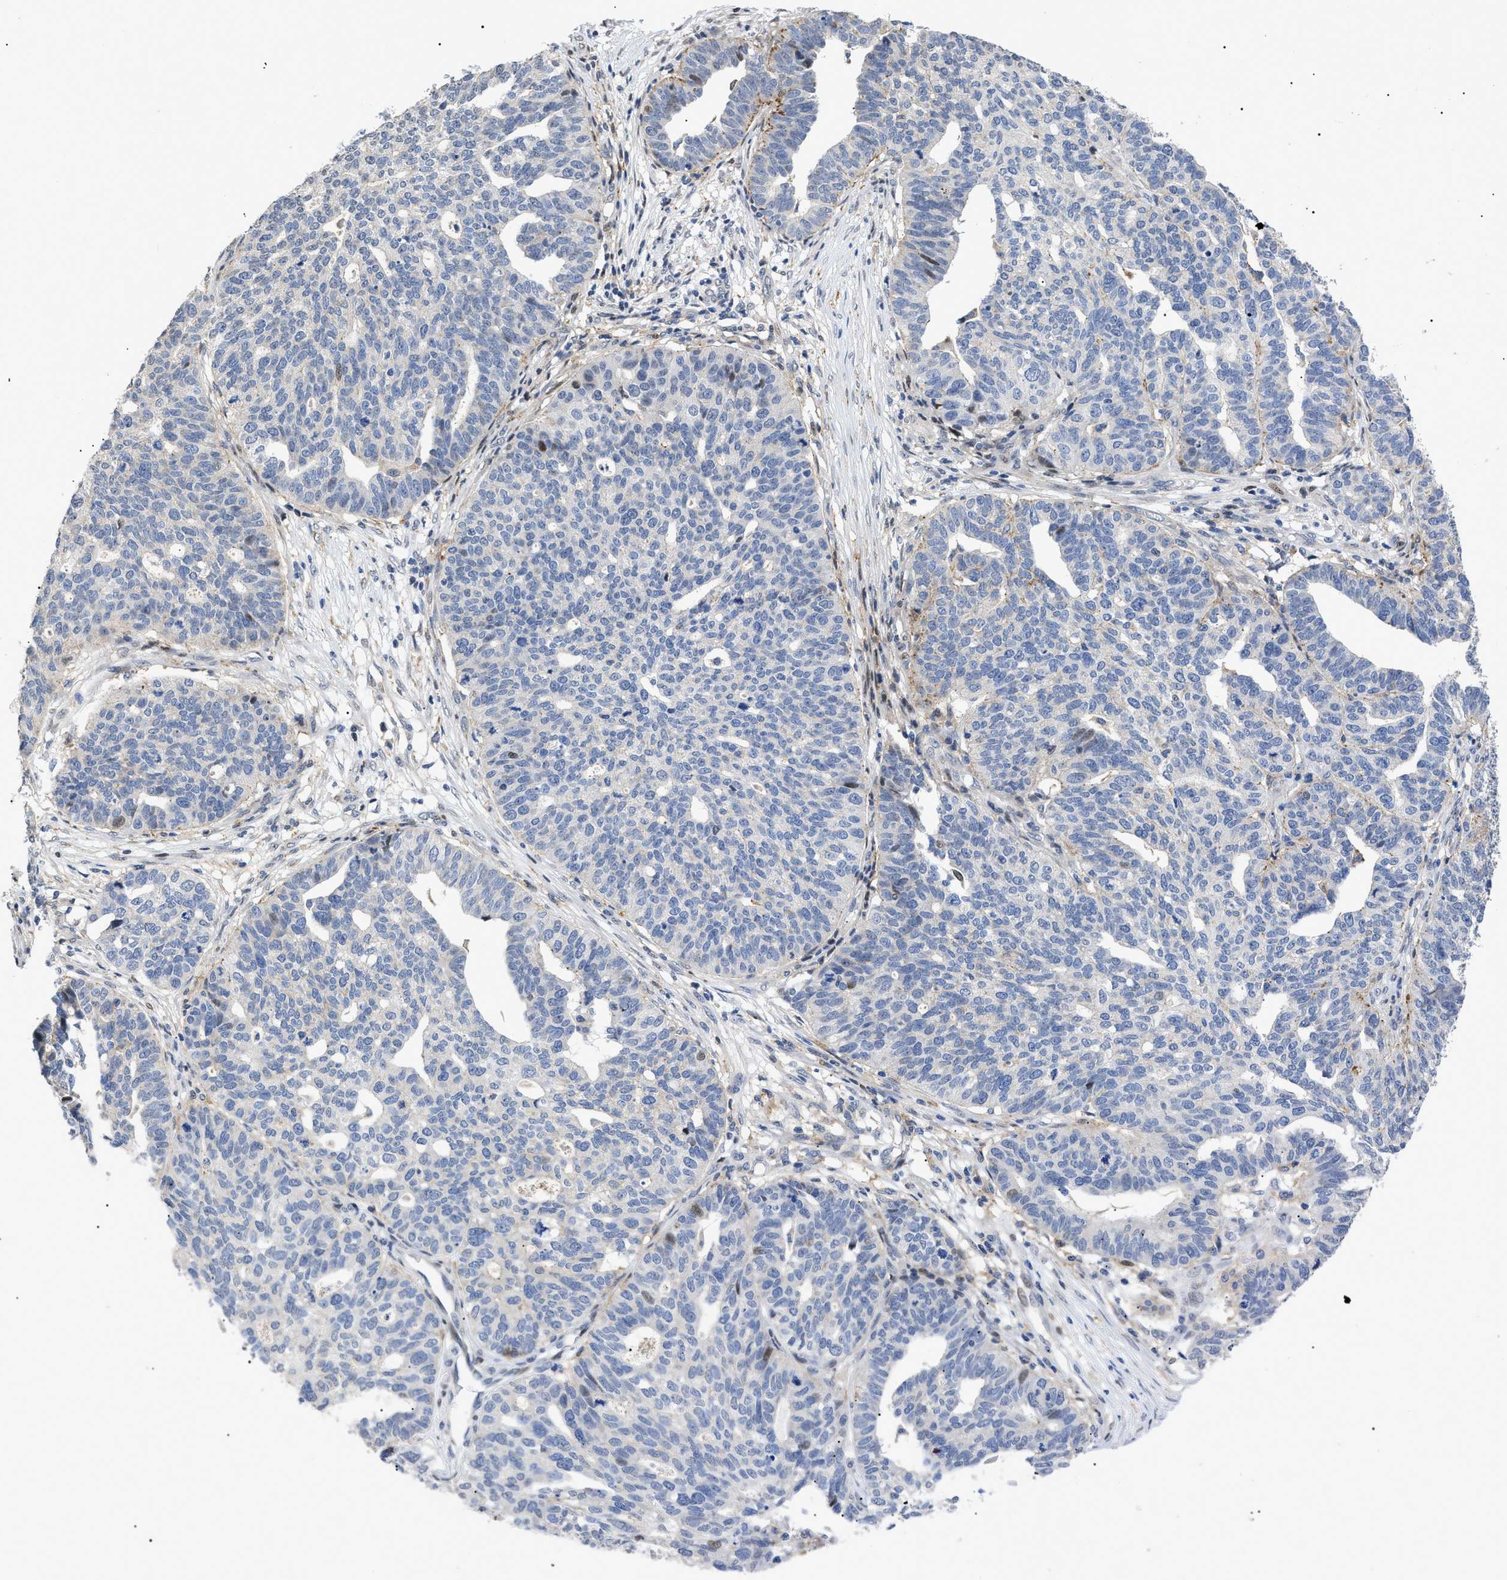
{"staining": {"intensity": "negative", "quantity": "none", "location": "none"}, "tissue": "ovarian cancer", "cell_type": "Tumor cells", "image_type": "cancer", "snomed": [{"axis": "morphology", "description": "Cystadenocarcinoma, serous, NOS"}, {"axis": "topography", "description": "Ovary"}], "caption": "Immunohistochemistry micrograph of neoplastic tissue: serous cystadenocarcinoma (ovarian) stained with DAB demonstrates no significant protein expression in tumor cells.", "gene": "SFXN5", "patient": {"sex": "female", "age": 59}}